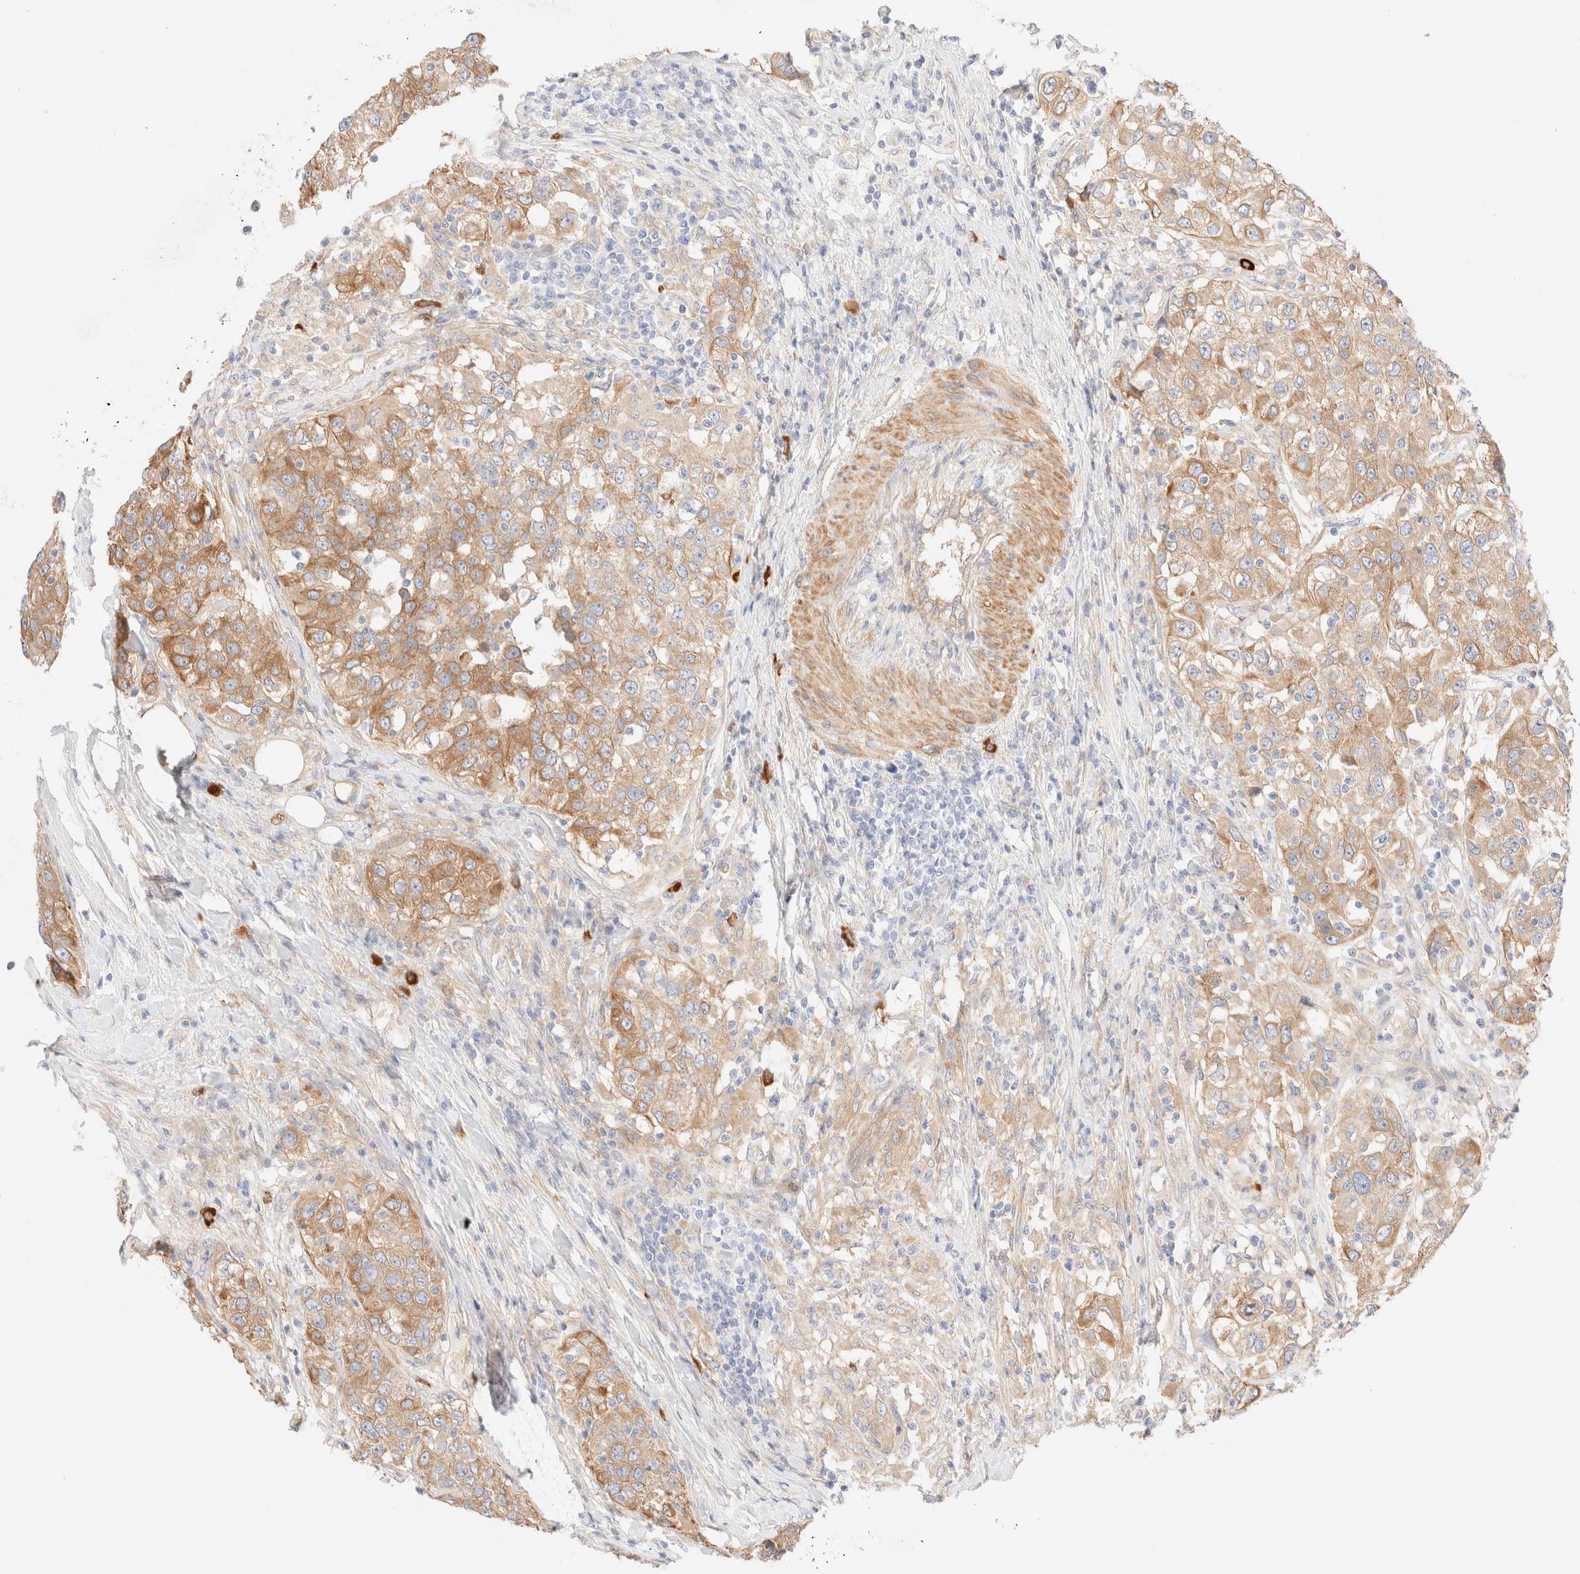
{"staining": {"intensity": "moderate", "quantity": ">75%", "location": "cytoplasmic/membranous"}, "tissue": "urothelial cancer", "cell_type": "Tumor cells", "image_type": "cancer", "snomed": [{"axis": "morphology", "description": "Urothelial carcinoma, High grade"}, {"axis": "topography", "description": "Urinary bladder"}], "caption": "High-grade urothelial carcinoma stained with a protein marker exhibits moderate staining in tumor cells.", "gene": "NIBAN2", "patient": {"sex": "female", "age": 80}}